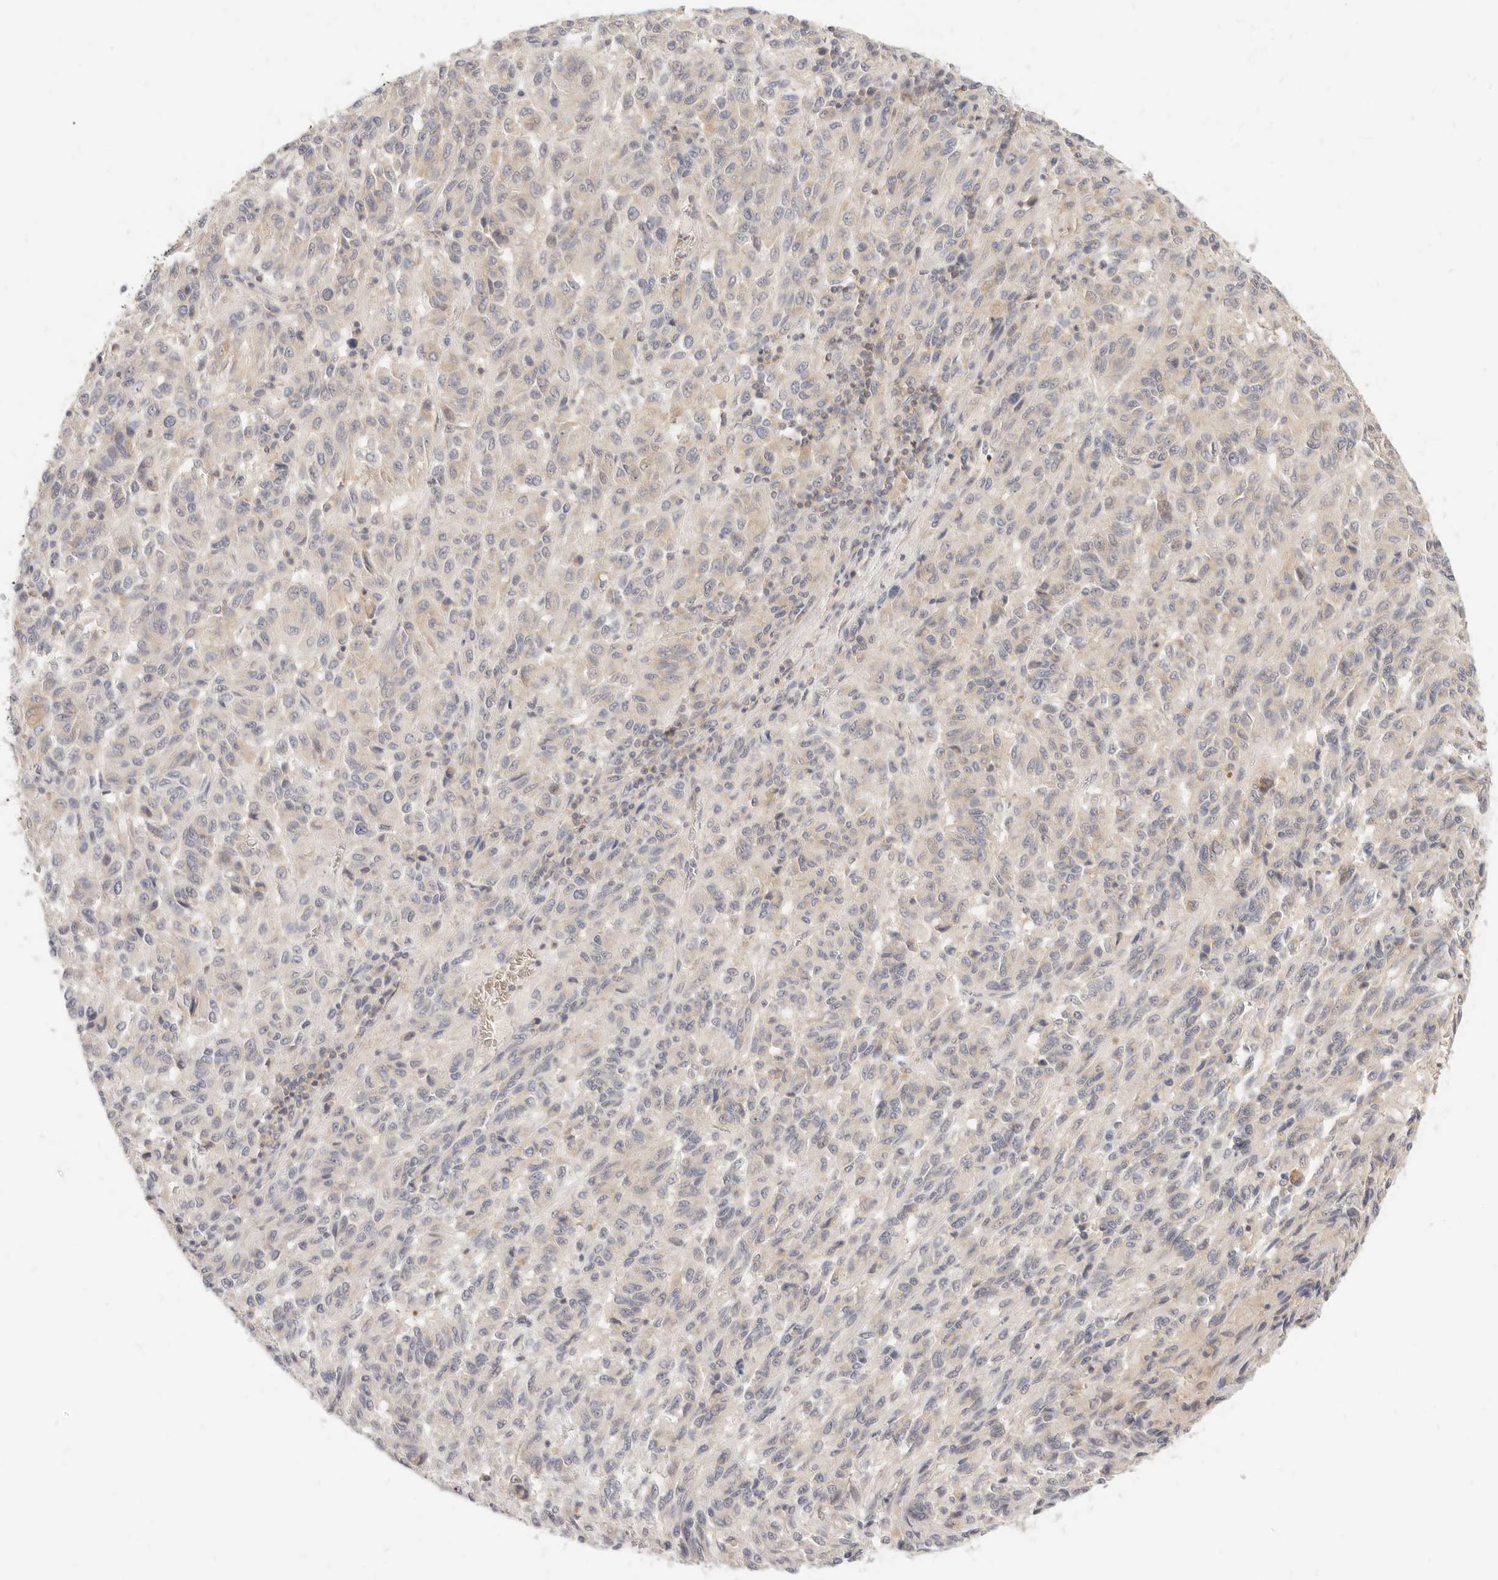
{"staining": {"intensity": "weak", "quantity": "<25%", "location": "cytoplasmic/membranous"}, "tissue": "melanoma", "cell_type": "Tumor cells", "image_type": "cancer", "snomed": [{"axis": "morphology", "description": "Malignant melanoma, Metastatic site"}, {"axis": "topography", "description": "Lung"}], "caption": "Immunohistochemistry (IHC) micrograph of neoplastic tissue: melanoma stained with DAB demonstrates no significant protein expression in tumor cells. Brightfield microscopy of immunohistochemistry stained with DAB (3,3'-diaminobenzidine) (brown) and hematoxylin (blue), captured at high magnification.", "gene": "LTB4R2", "patient": {"sex": "male", "age": 64}}